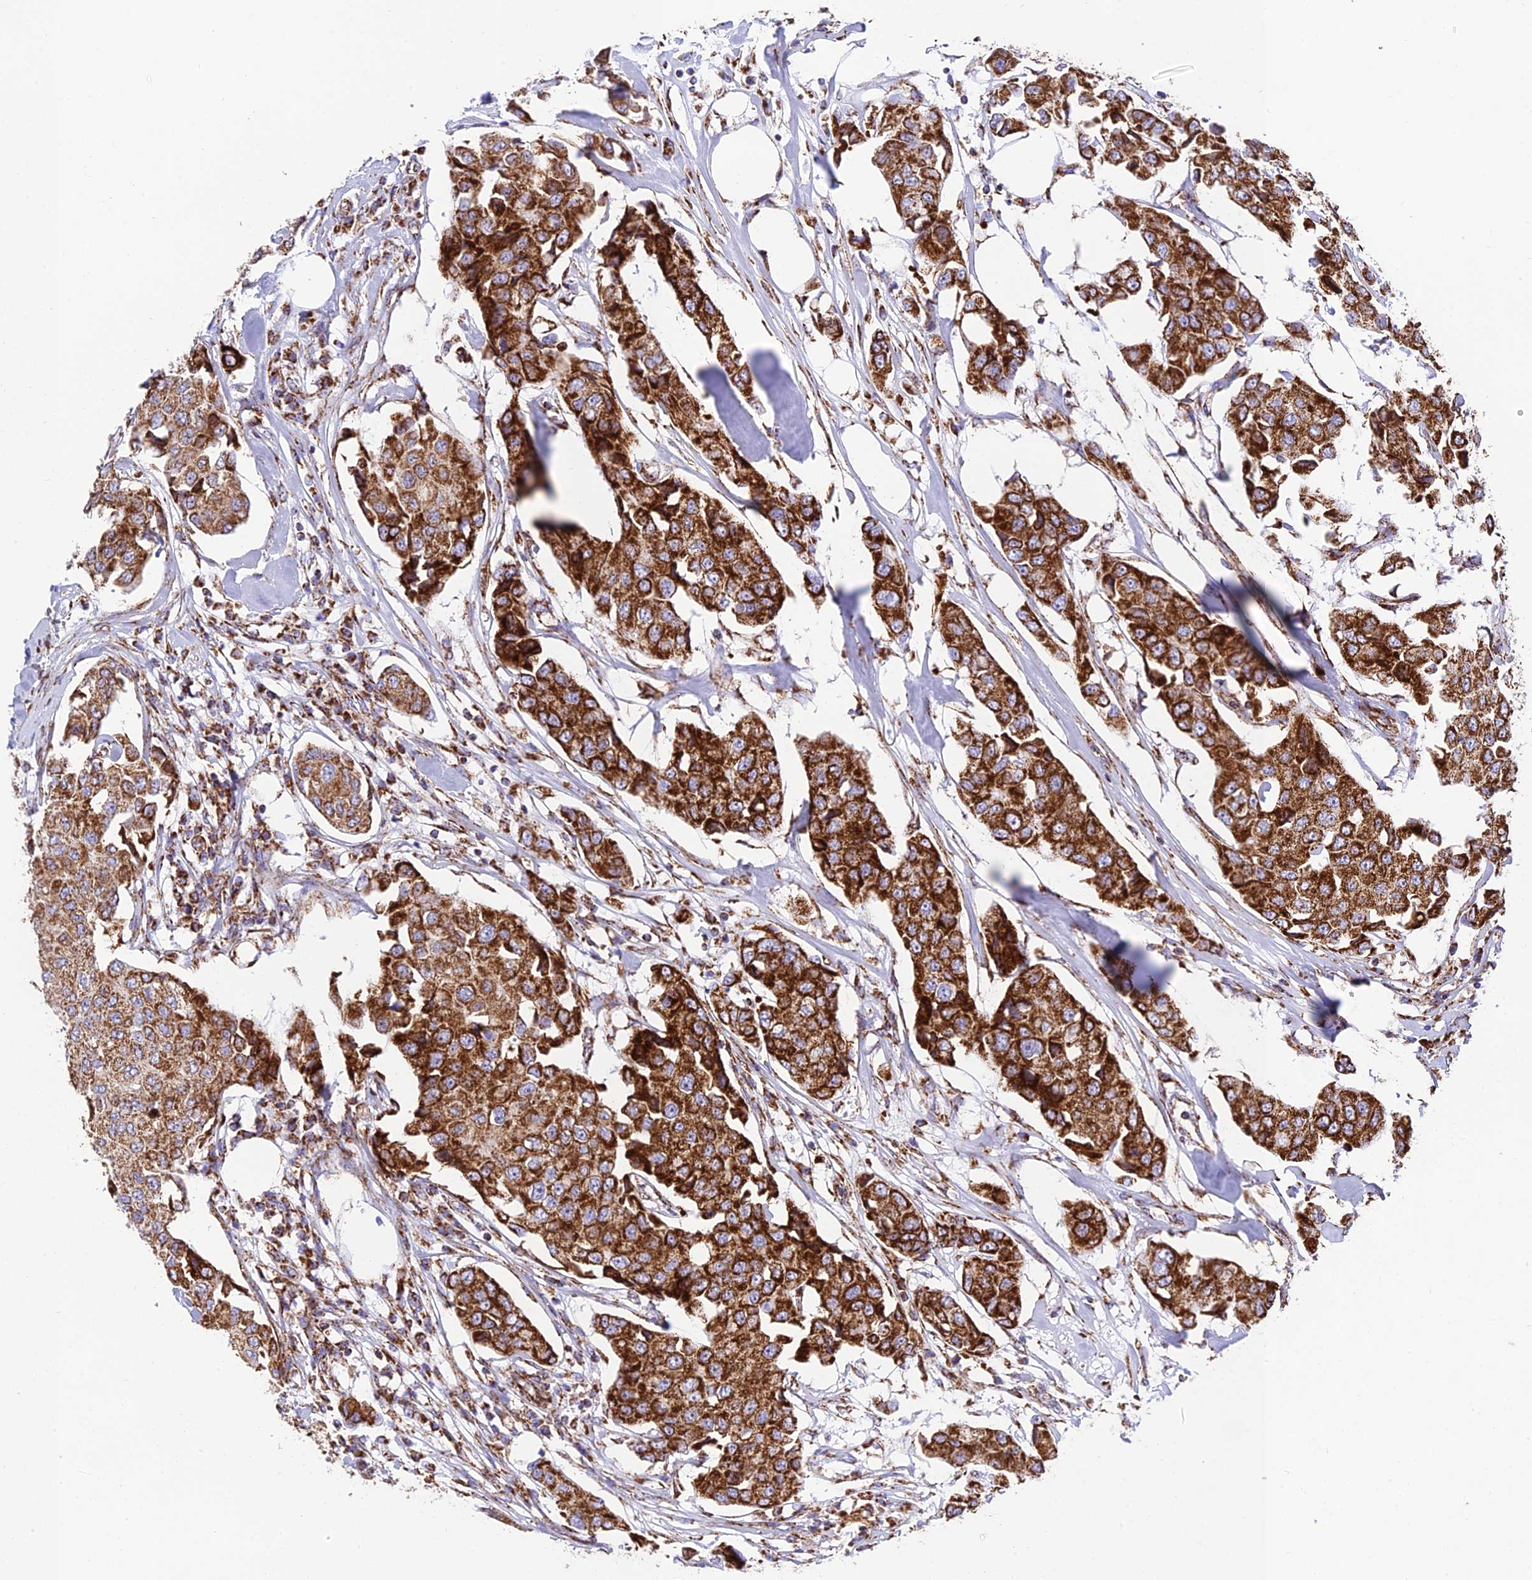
{"staining": {"intensity": "strong", "quantity": ">75%", "location": "cytoplasmic/membranous"}, "tissue": "breast cancer", "cell_type": "Tumor cells", "image_type": "cancer", "snomed": [{"axis": "morphology", "description": "Duct carcinoma"}, {"axis": "topography", "description": "Breast"}], "caption": "A high amount of strong cytoplasmic/membranous positivity is present in approximately >75% of tumor cells in breast cancer tissue. Nuclei are stained in blue.", "gene": "CHCHD3", "patient": {"sex": "female", "age": 80}}